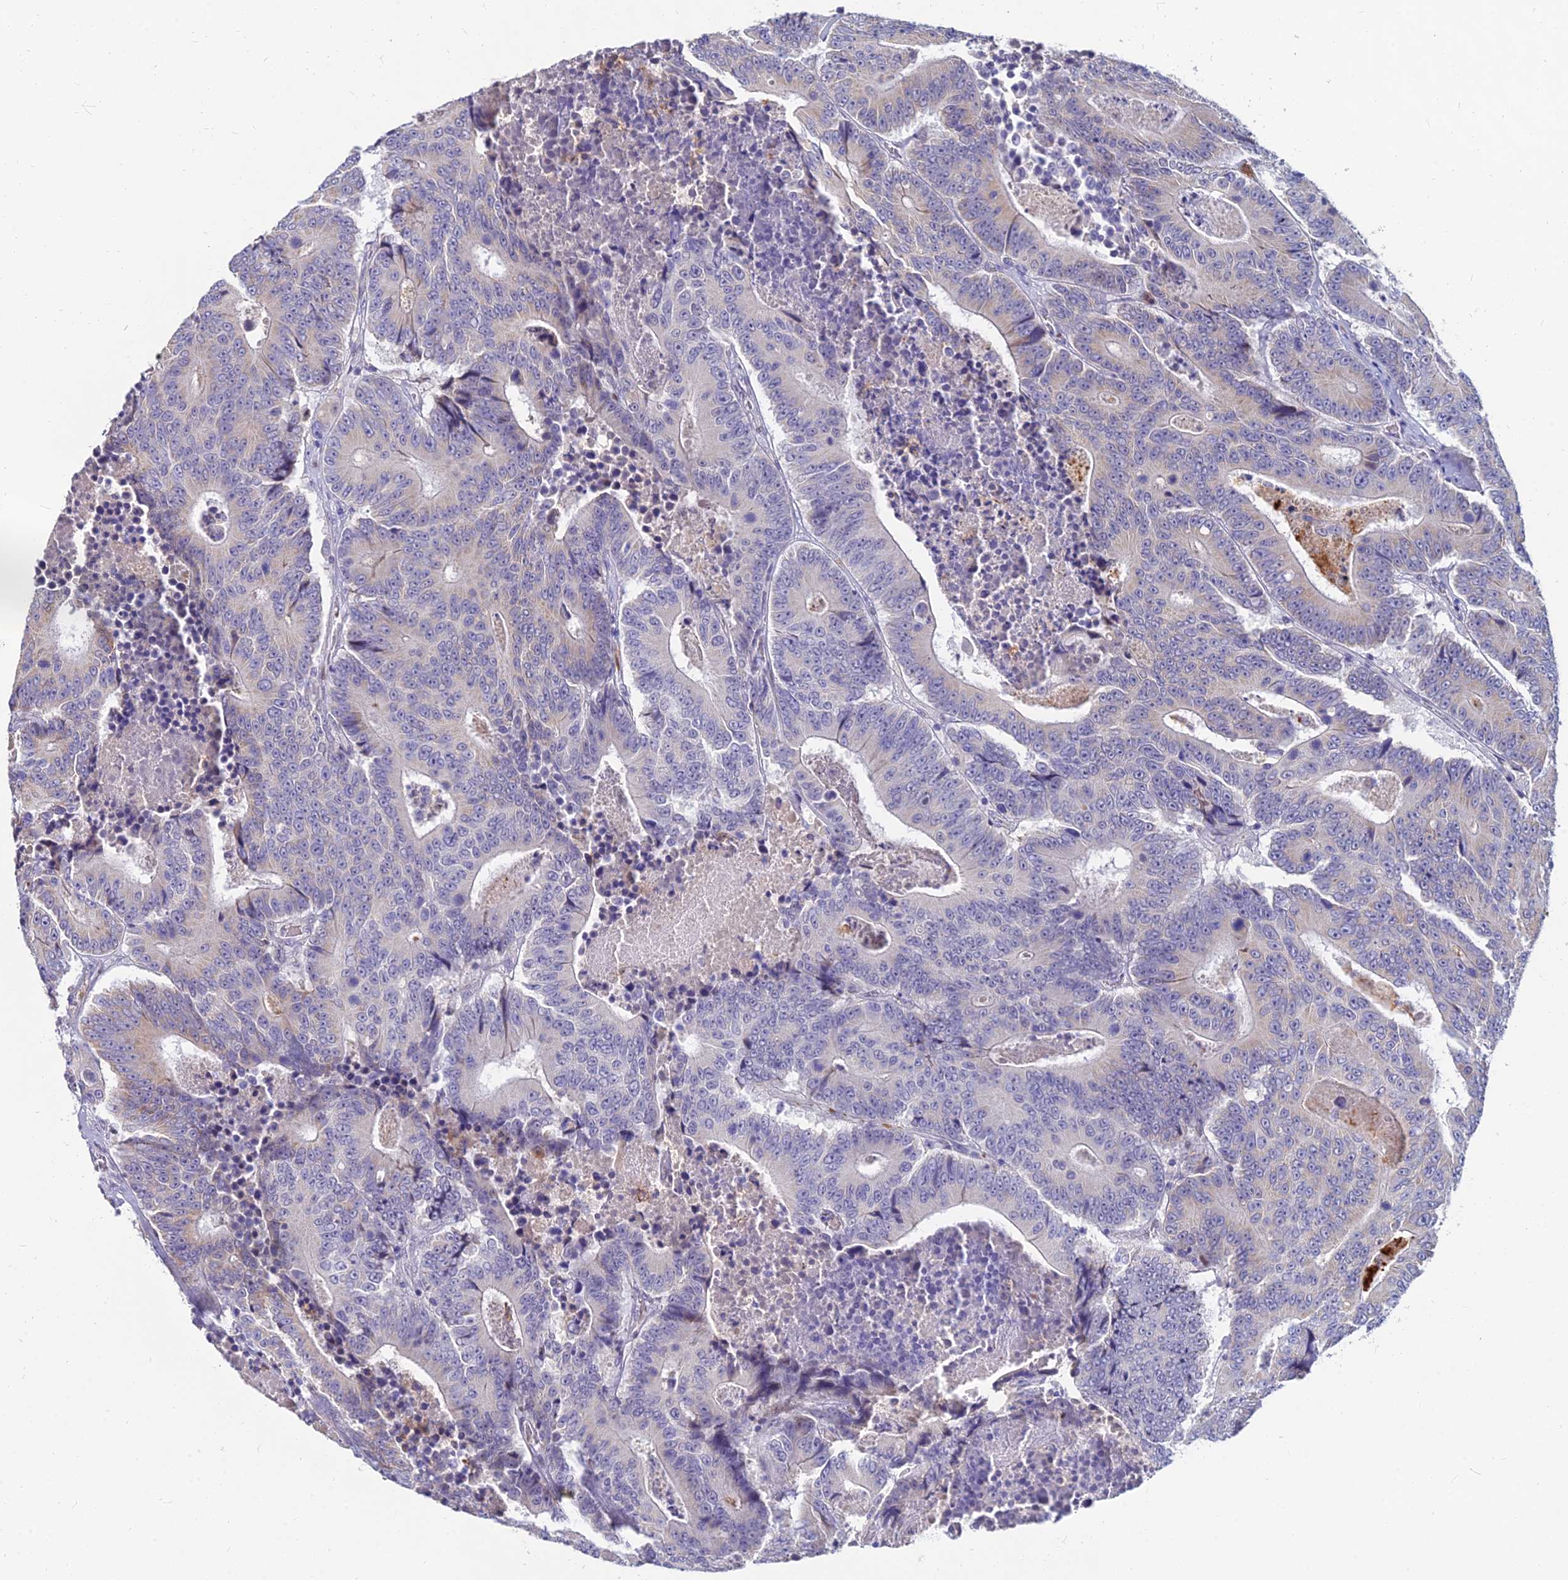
{"staining": {"intensity": "negative", "quantity": "none", "location": "none"}, "tissue": "colorectal cancer", "cell_type": "Tumor cells", "image_type": "cancer", "snomed": [{"axis": "morphology", "description": "Adenocarcinoma, NOS"}, {"axis": "topography", "description": "Colon"}], "caption": "High power microscopy micrograph of an immunohistochemistry (IHC) image of colorectal cancer, revealing no significant staining in tumor cells.", "gene": "GOLGA6D", "patient": {"sex": "male", "age": 83}}